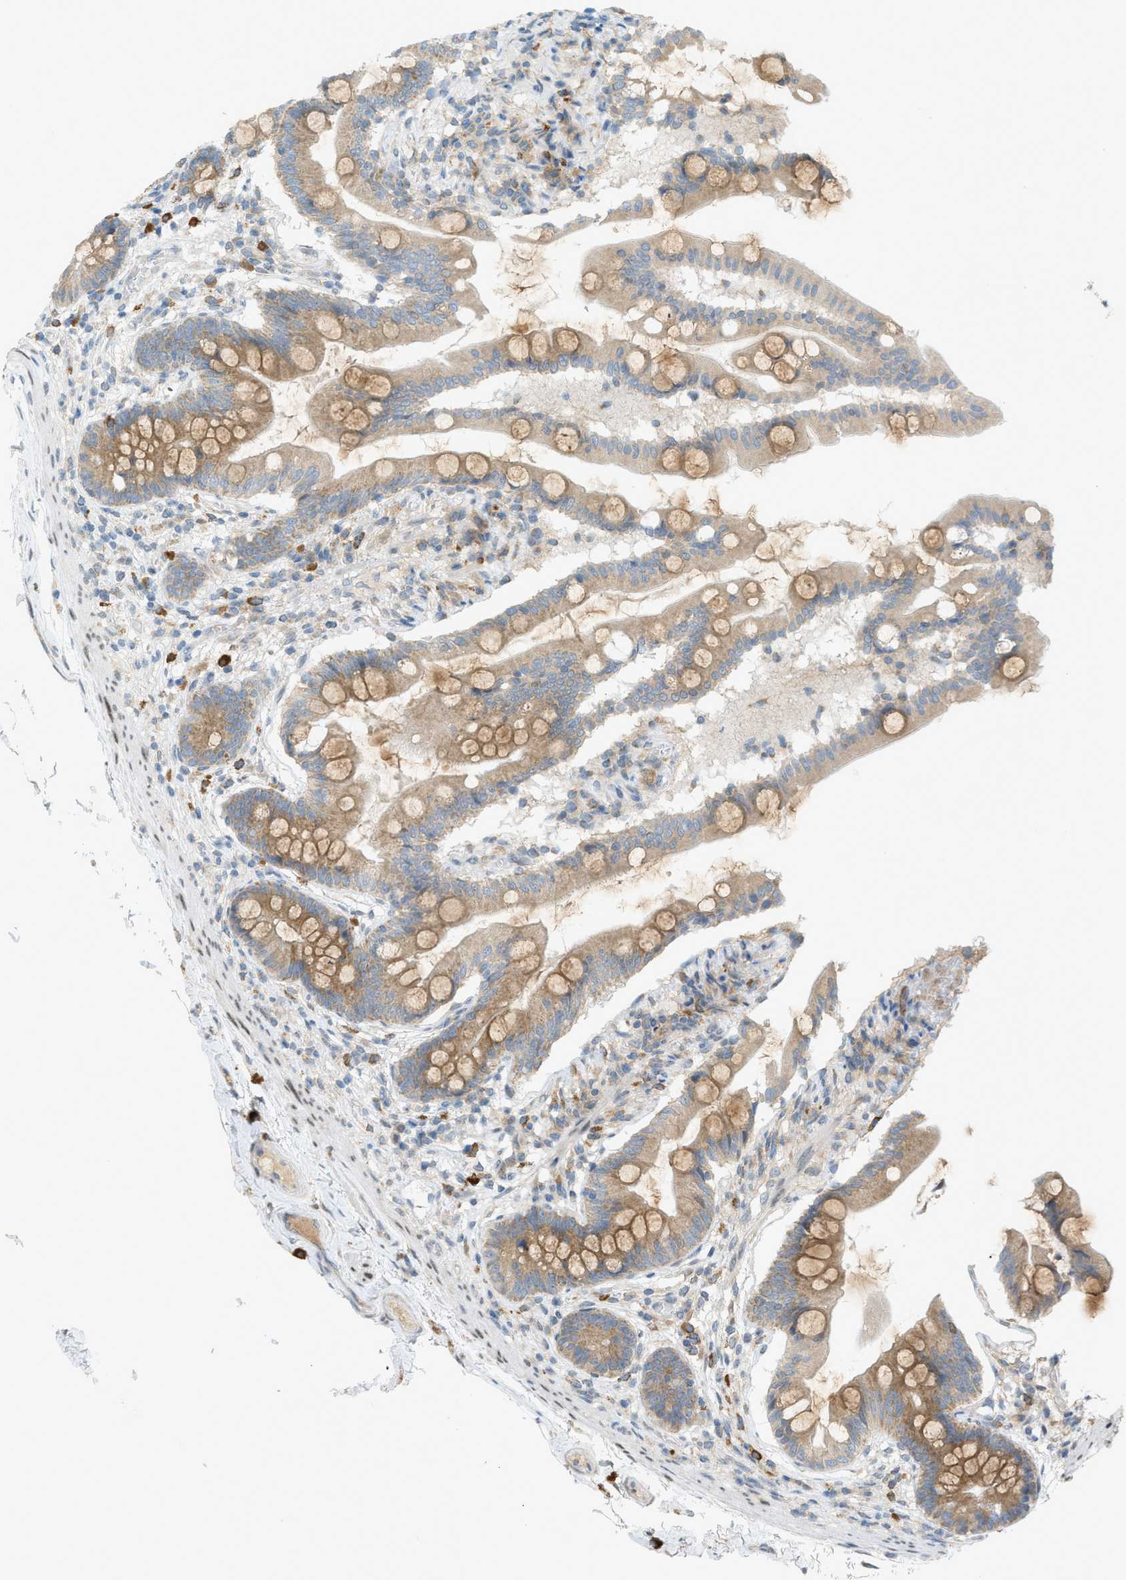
{"staining": {"intensity": "moderate", "quantity": ">75%", "location": "cytoplasmic/membranous"}, "tissue": "small intestine", "cell_type": "Glandular cells", "image_type": "normal", "snomed": [{"axis": "morphology", "description": "Normal tissue, NOS"}, {"axis": "topography", "description": "Small intestine"}], "caption": "Immunohistochemistry micrograph of benign small intestine stained for a protein (brown), which demonstrates medium levels of moderate cytoplasmic/membranous staining in about >75% of glandular cells.", "gene": "DYRK1A", "patient": {"sex": "female", "age": 56}}